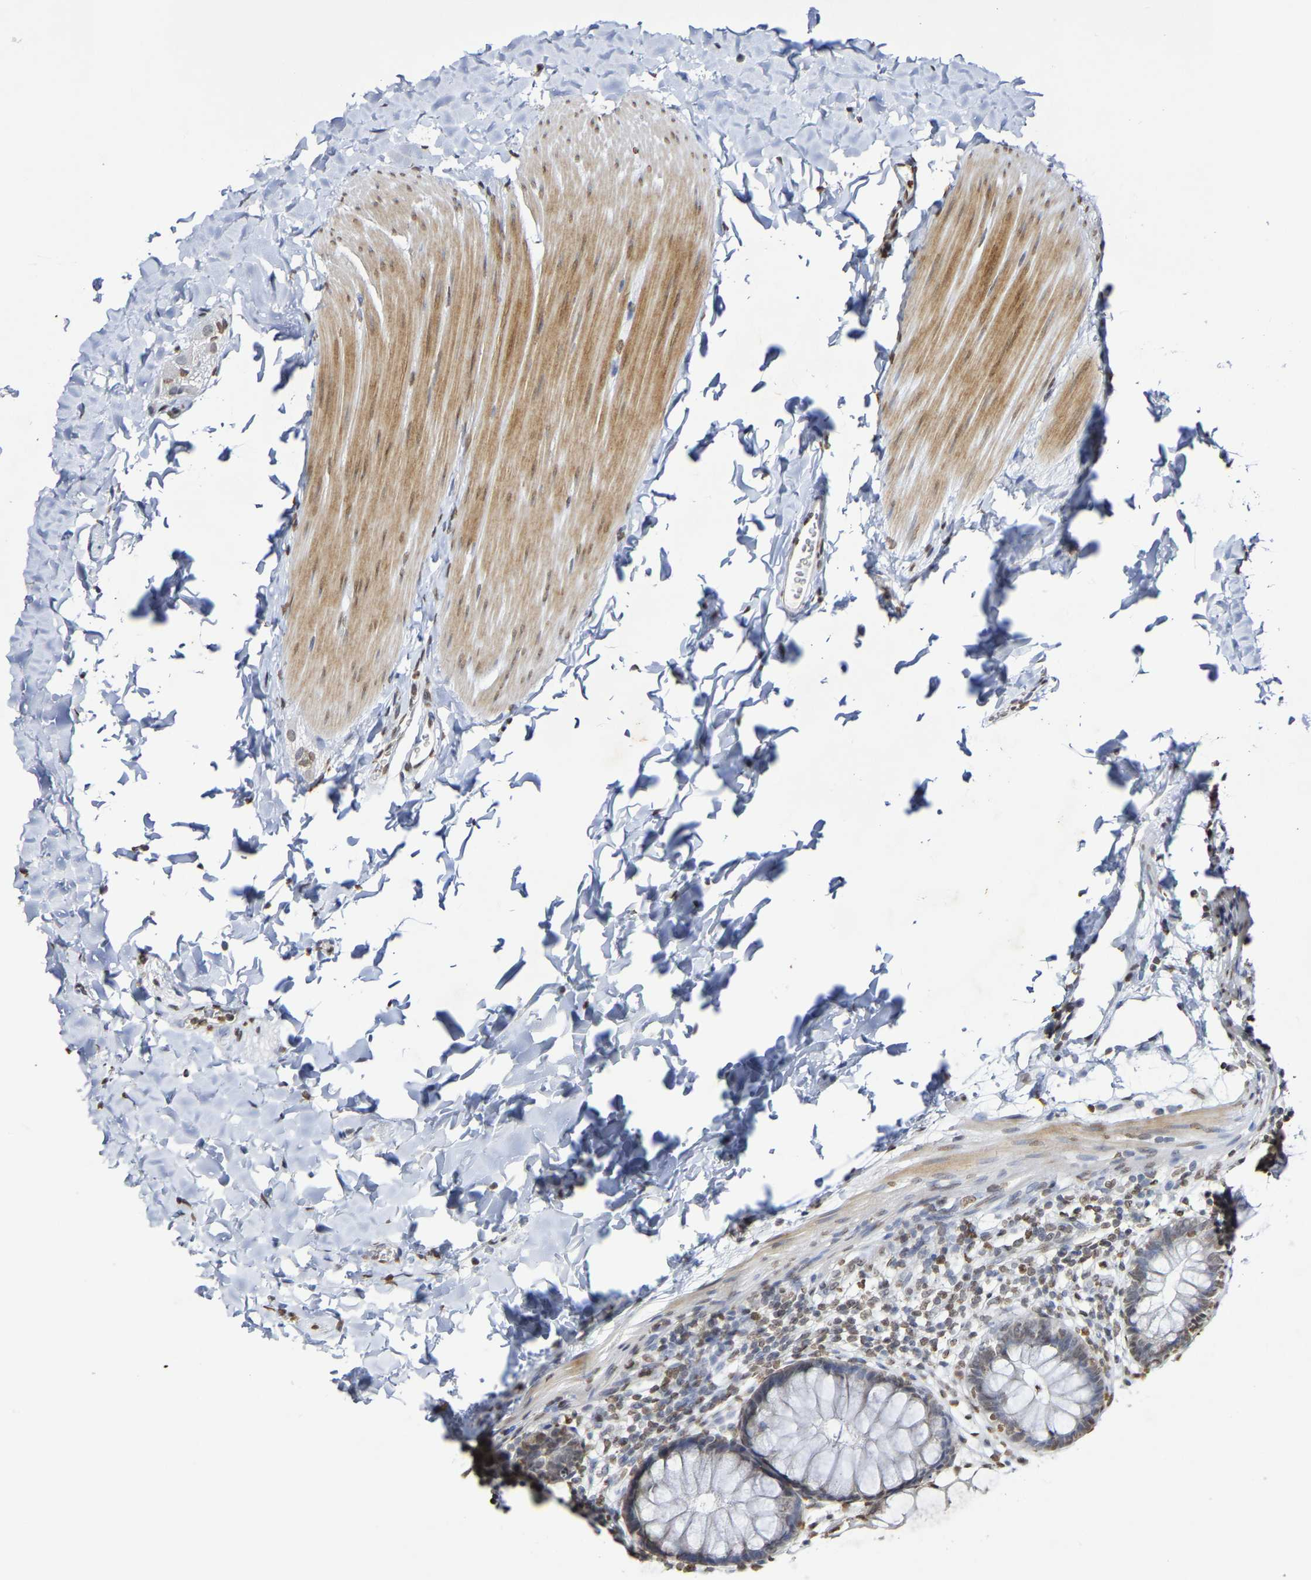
{"staining": {"intensity": "moderate", "quantity": "25%-75%", "location": "nuclear"}, "tissue": "rectum", "cell_type": "Glandular cells", "image_type": "normal", "snomed": [{"axis": "morphology", "description": "Normal tissue, NOS"}, {"axis": "topography", "description": "Rectum"}], "caption": "A brown stain labels moderate nuclear expression of a protein in glandular cells of unremarkable human rectum. The protein of interest is stained brown, and the nuclei are stained in blue (DAB (3,3'-diaminobenzidine) IHC with brightfield microscopy, high magnification).", "gene": "ATF4", "patient": {"sex": "female", "age": 24}}